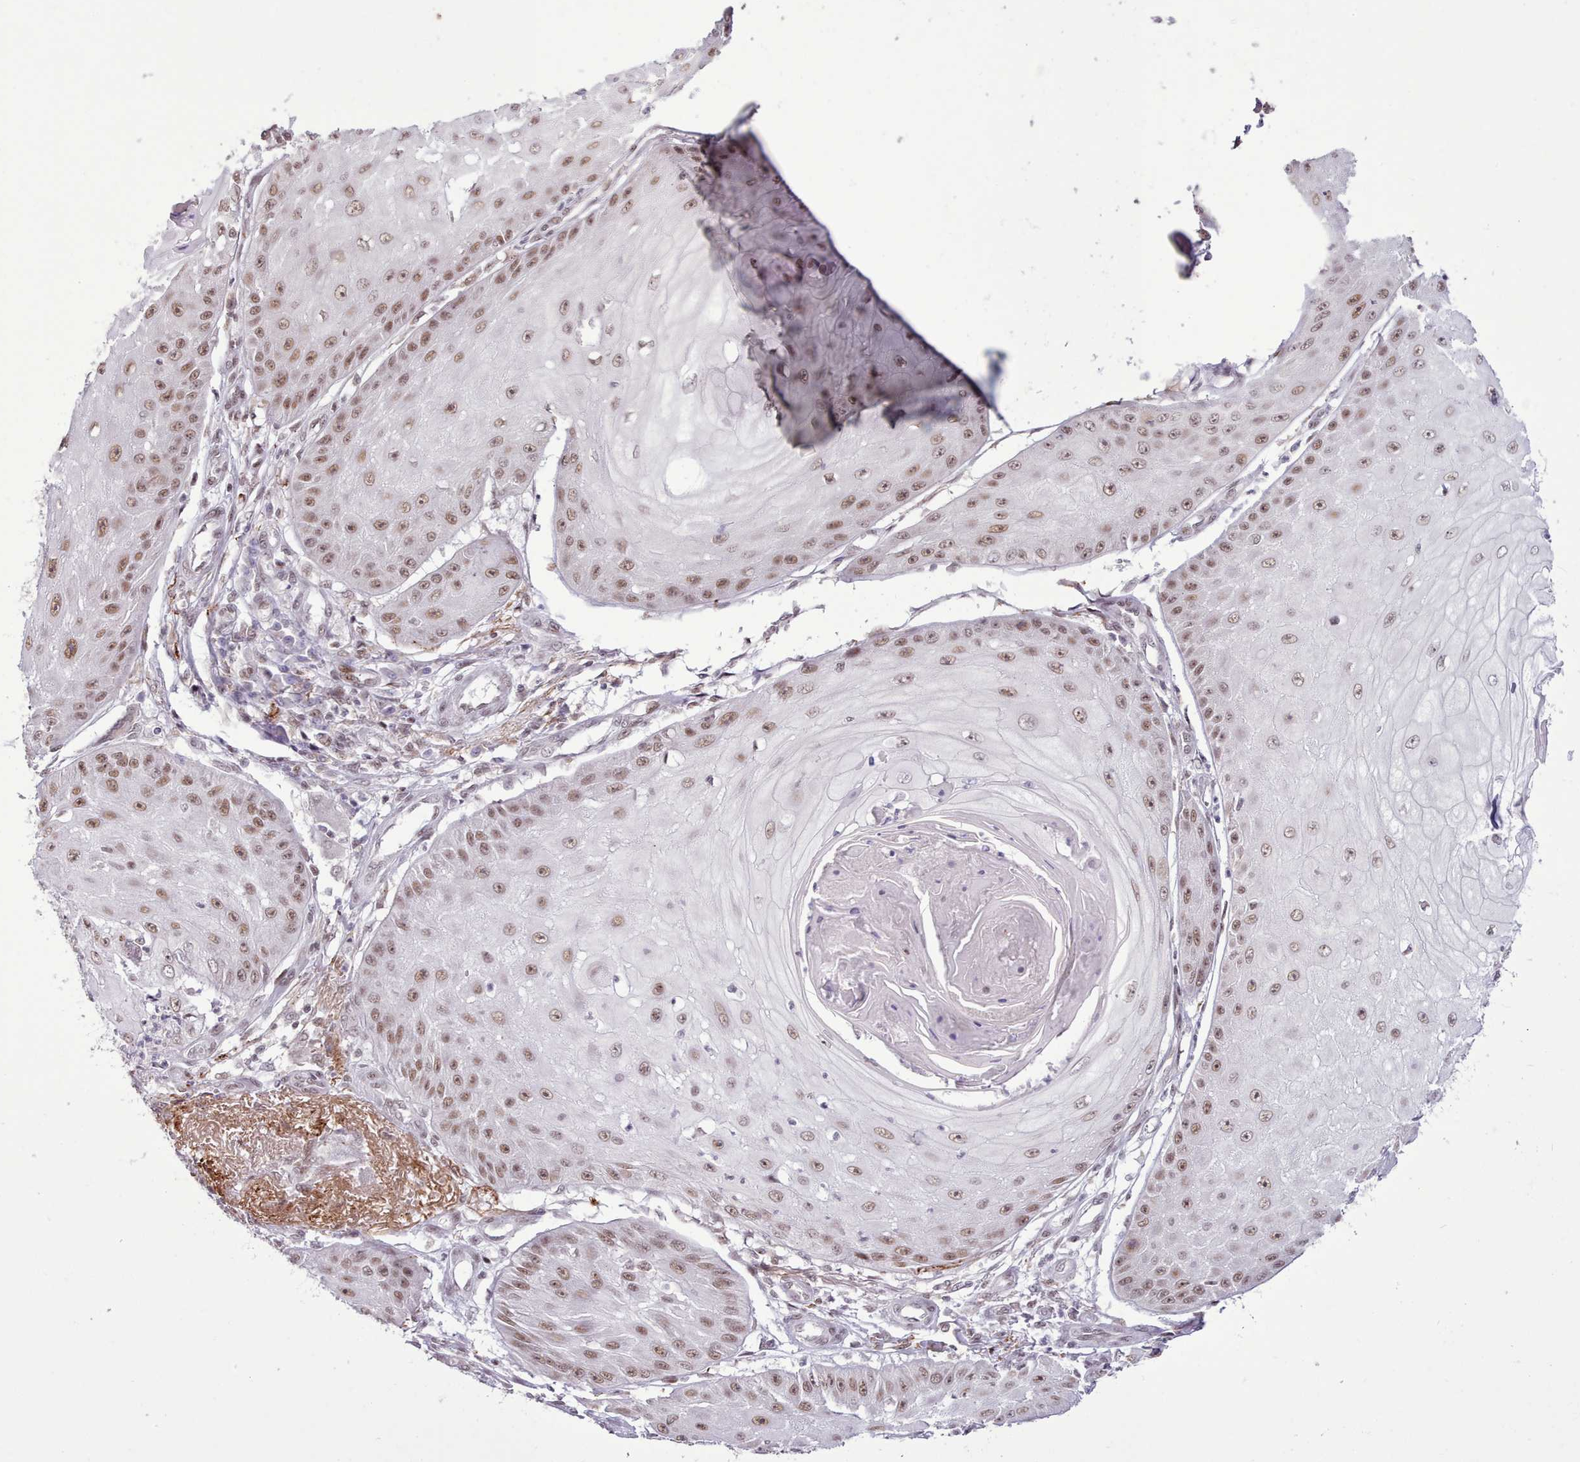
{"staining": {"intensity": "moderate", "quantity": ">75%", "location": "nuclear"}, "tissue": "skin cancer", "cell_type": "Tumor cells", "image_type": "cancer", "snomed": [{"axis": "morphology", "description": "Squamous cell carcinoma, NOS"}, {"axis": "topography", "description": "Skin"}], "caption": "Protein staining of skin cancer (squamous cell carcinoma) tissue reveals moderate nuclear positivity in about >75% of tumor cells. (Brightfield microscopy of DAB IHC at high magnification).", "gene": "TAF15", "patient": {"sex": "male", "age": 70}}